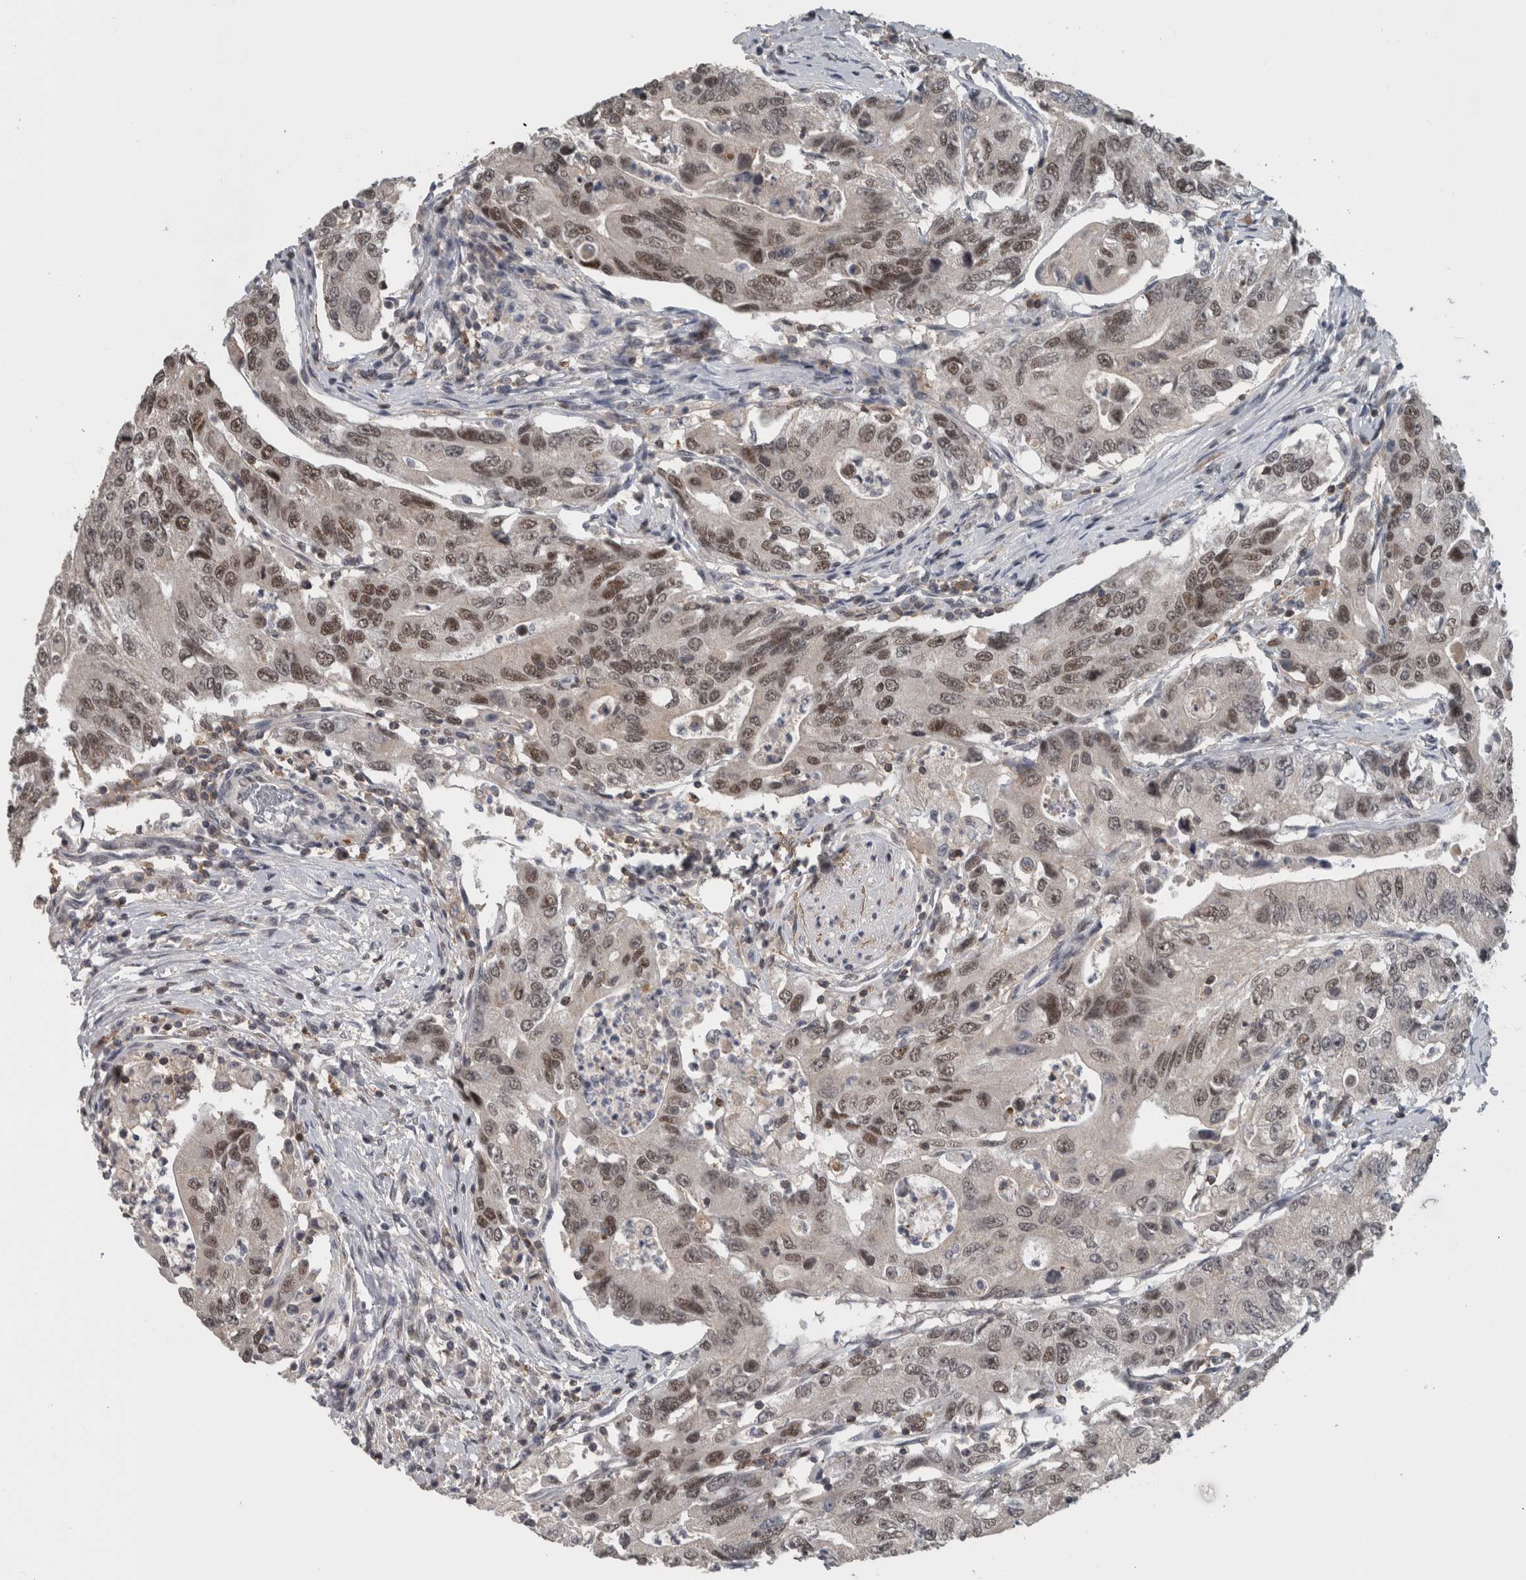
{"staining": {"intensity": "moderate", "quantity": ">75%", "location": "nuclear"}, "tissue": "colorectal cancer", "cell_type": "Tumor cells", "image_type": "cancer", "snomed": [{"axis": "morphology", "description": "Adenocarcinoma, NOS"}, {"axis": "topography", "description": "Colon"}], "caption": "Colorectal adenocarcinoma was stained to show a protein in brown. There is medium levels of moderate nuclear staining in approximately >75% of tumor cells.", "gene": "ZBTB21", "patient": {"sex": "female", "age": 77}}